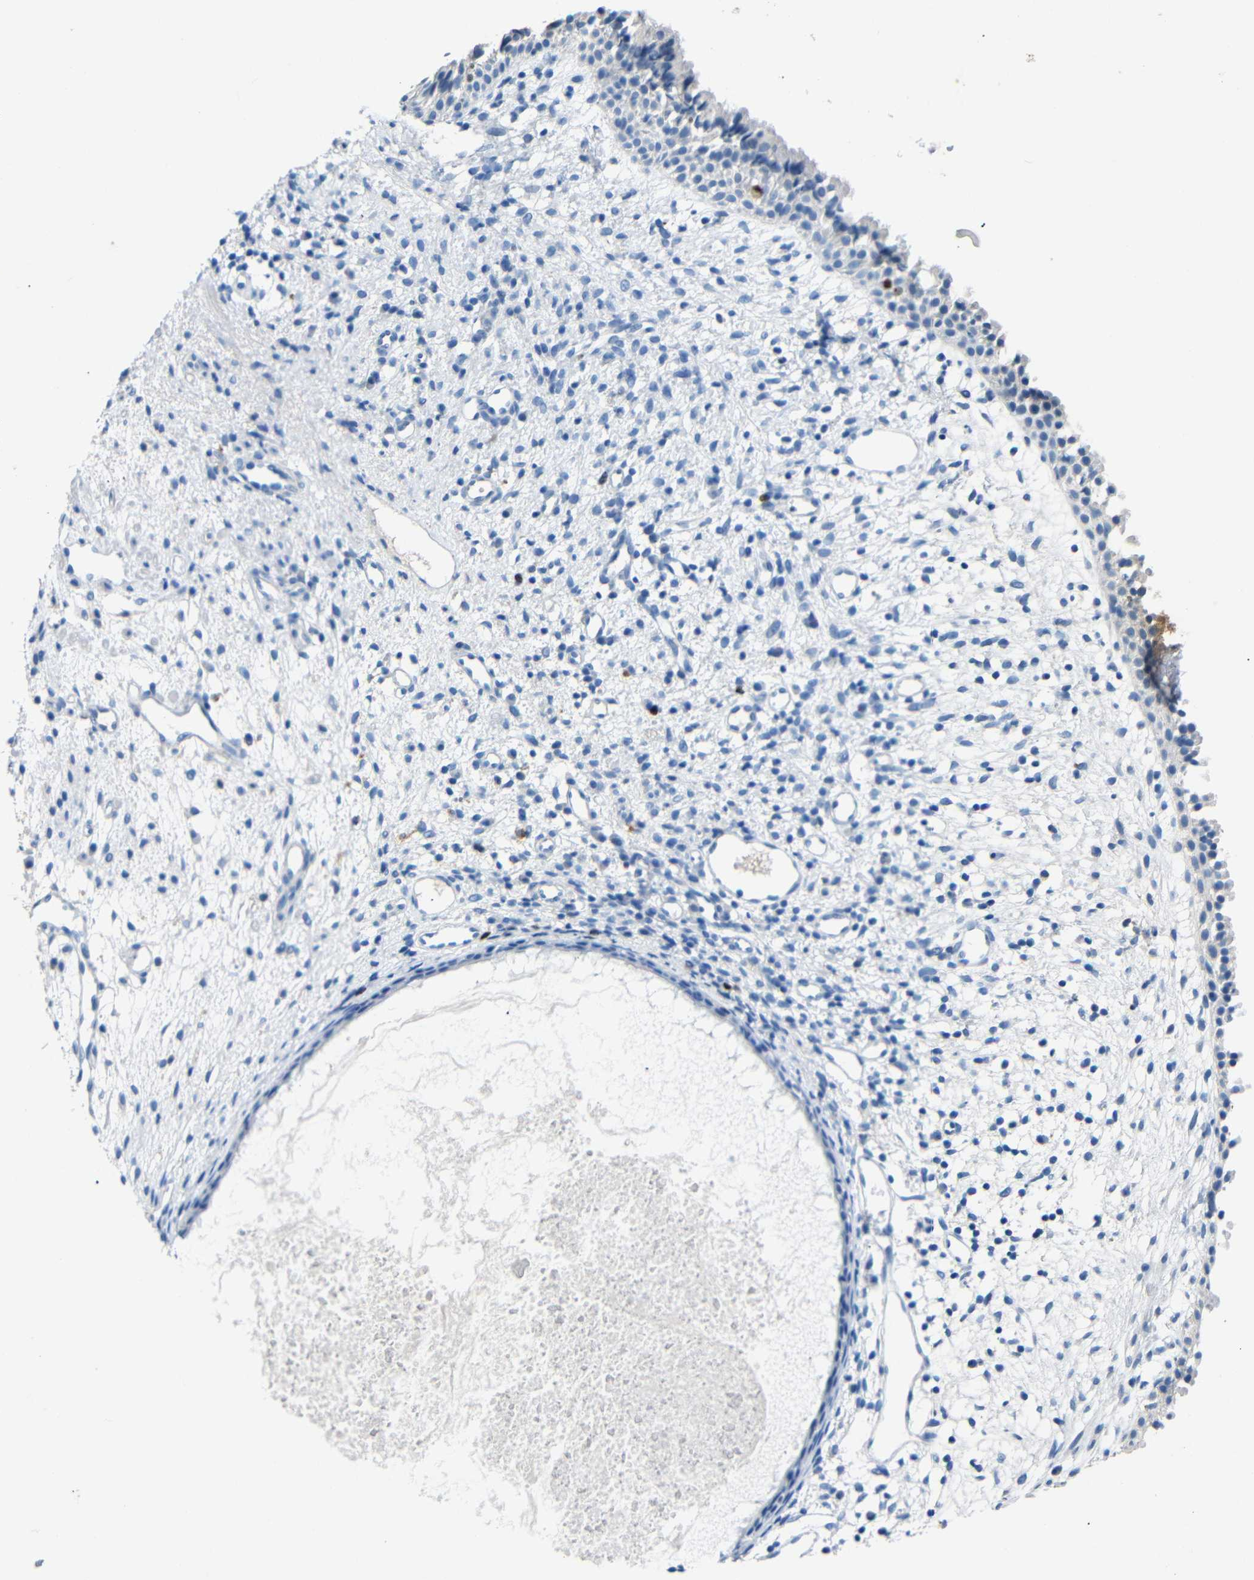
{"staining": {"intensity": "negative", "quantity": "none", "location": "none"}, "tissue": "nasopharynx", "cell_type": "Respiratory epithelial cells", "image_type": "normal", "snomed": [{"axis": "morphology", "description": "Normal tissue, NOS"}, {"axis": "topography", "description": "Nasopharynx"}], "caption": "IHC histopathology image of normal human nasopharynx stained for a protein (brown), which reveals no positivity in respiratory epithelial cells.", "gene": "INCENP", "patient": {"sex": "male", "age": 22}}